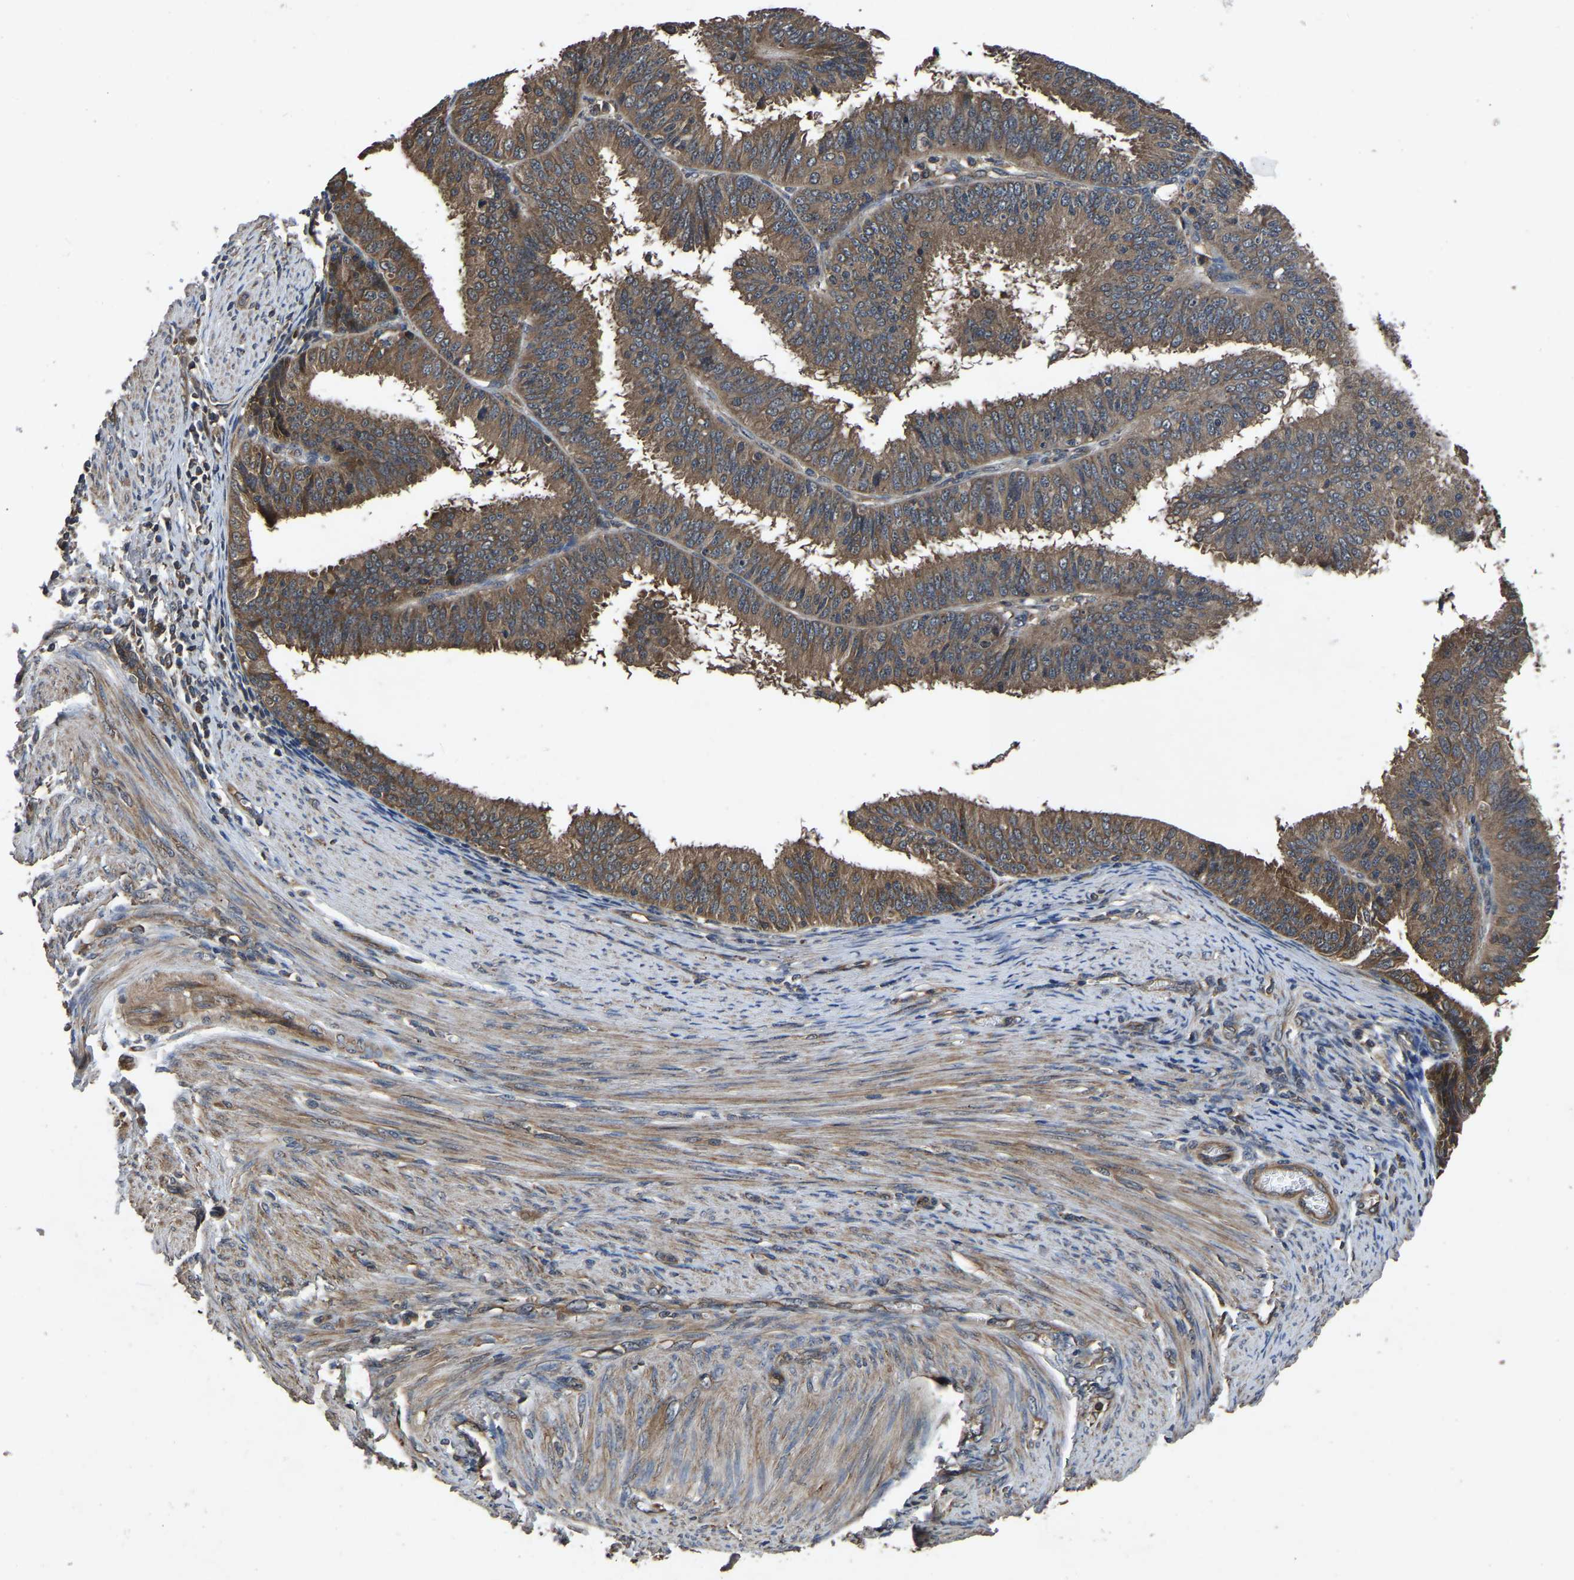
{"staining": {"intensity": "moderate", "quantity": ">75%", "location": "cytoplasmic/membranous"}, "tissue": "endometrial cancer", "cell_type": "Tumor cells", "image_type": "cancer", "snomed": [{"axis": "morphology", "description": "Adenocarcinoma, NOS"}, {"axis": "topography", "description": "Endometrium"}], "caption": "Immunohistochemistry image of endometrial cancer (adenocarcinoma) stained for a protein (brown), which reveals medium levels of moderate cytoplasmic/membranous staining in about >75% of tumor cells.", "gene": "CRYZL1", "patient": {"sex": "female", "age": 70}}